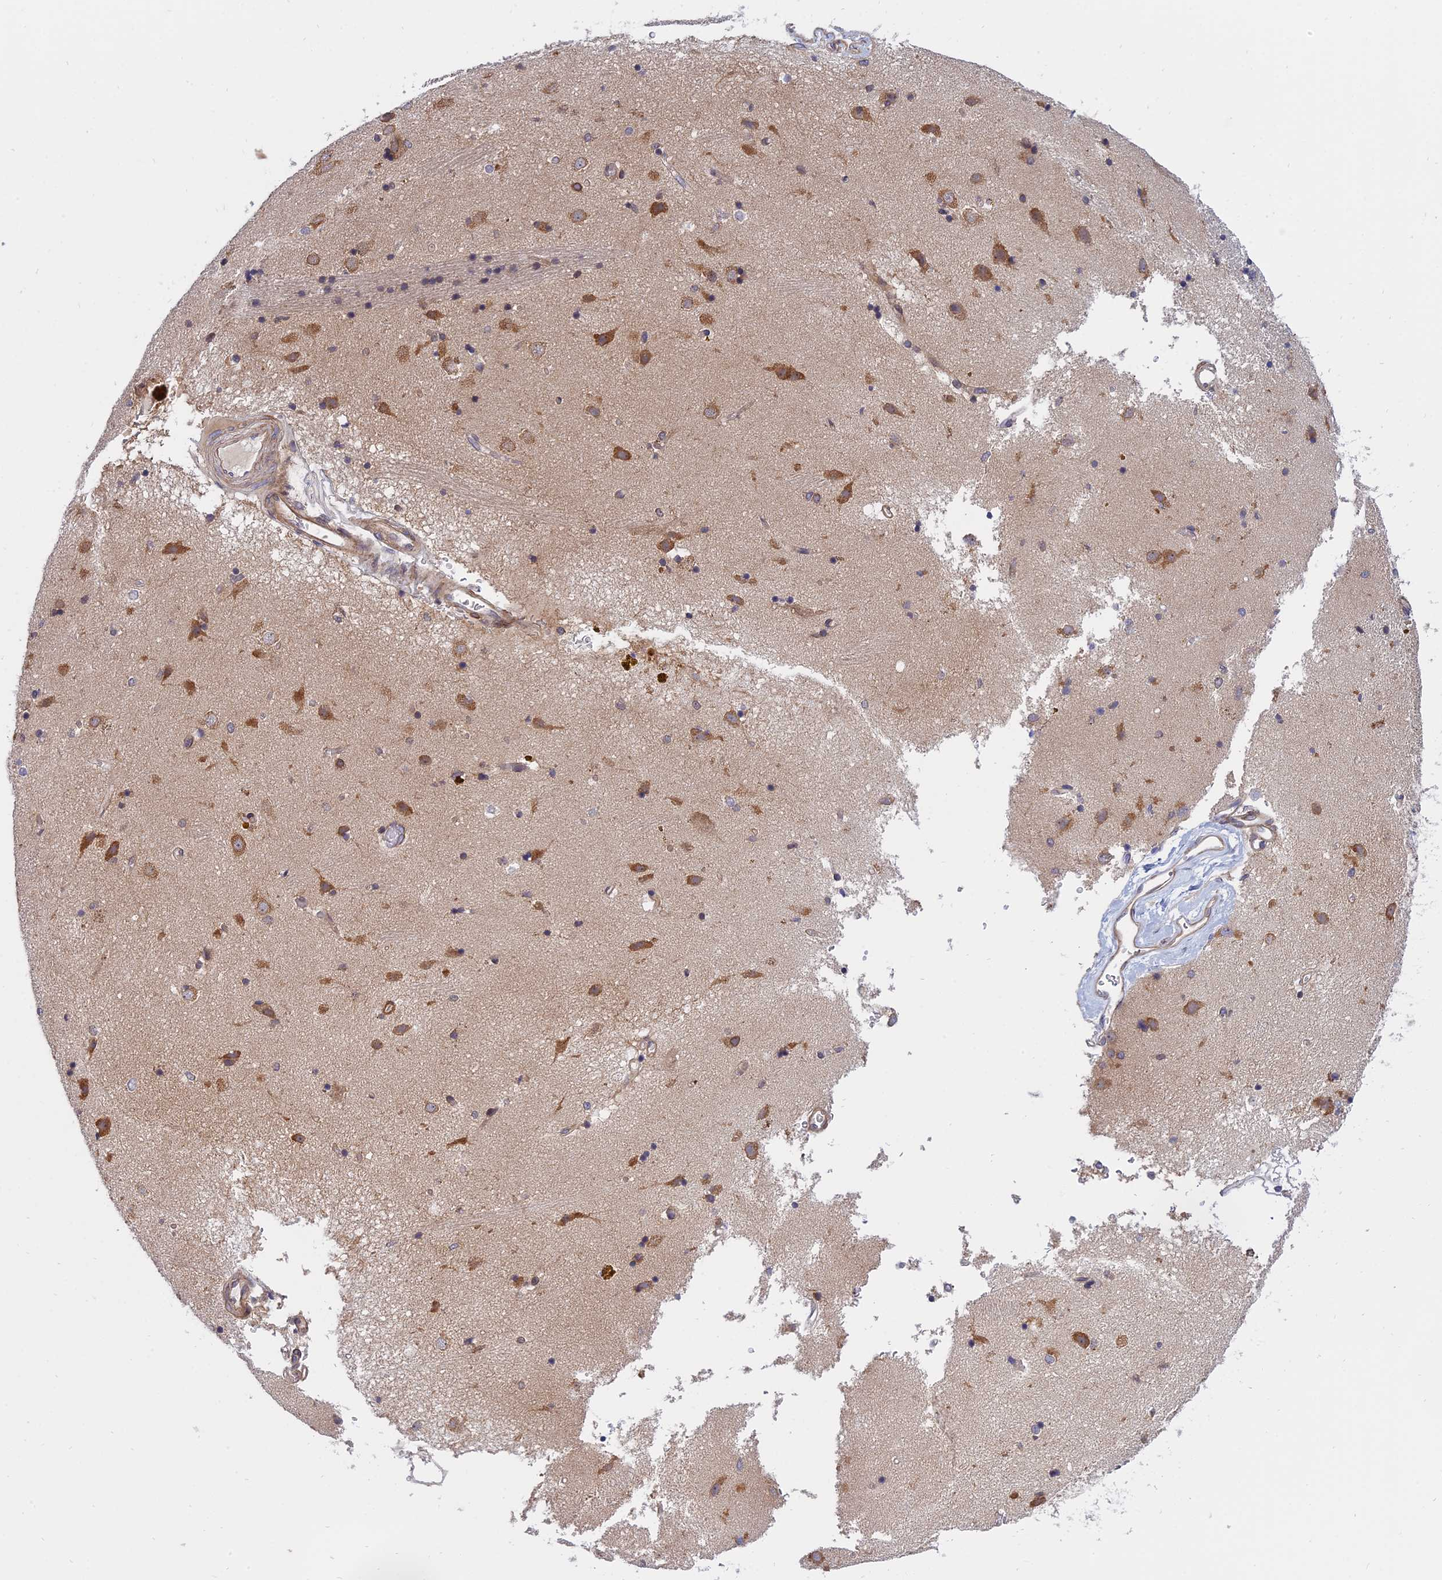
{"staining": {"intensity": "weak", "quantity": "<25%", "location": "cytoplasmic/membranous"}, "tissue": "caudate", "cell_type": "Glial cells", "image_type": "normal", "snomed": [{"axis": "morphology", "description": "Normal tissue, NOS"}, {"axis": "topography", "description": "Lateral ventricle wall"}], "caption": "Immunohistochemistry (IHC) of benign caudate demonstrates no staining in glial cells.", "gene": "NAA10", "patient": {"sex": "male", "age": 70}}